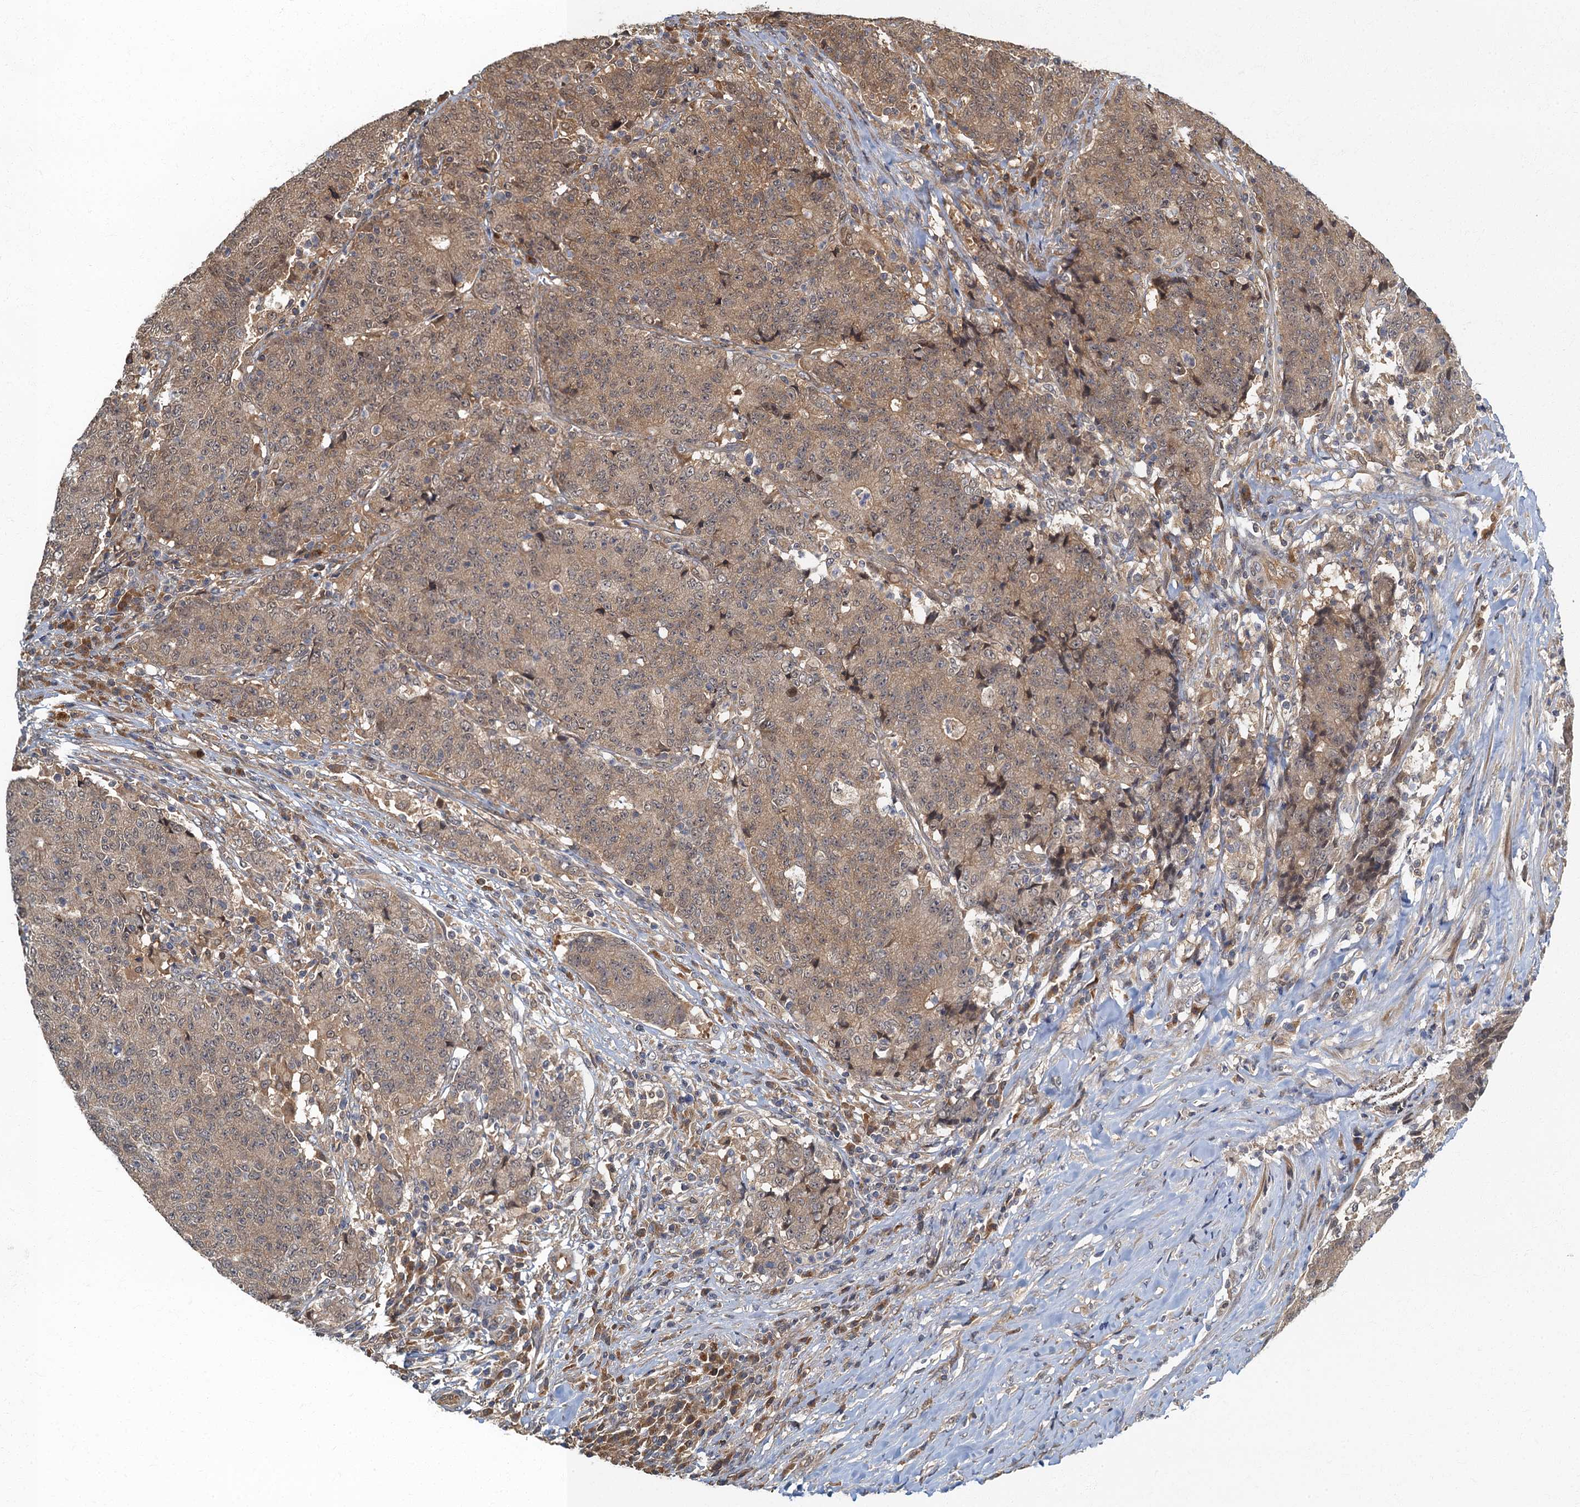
{"staining": {"intensity": "moderate", "quantity": ">75%", "location": "cytoplasmic/membranous"}, "tissue": "colorectal cancer", "cell_type": "Tumor cells", "image_type": "cancer", "snomed": [{"axis": "morphology", "description": "Adenocarcinoma, NOS"}, {"axis": "topography", "description": "Colon"}], "caption": "IHC photomicrograph of colorectal adenocarcinoma stained for a protein (brown), which demonstrates medium levels of moderate cytoplasmic/membranous positivity in about >75% of tumor cells.", "gene": "TBCK", "patient": {"sex": "female", "age": 75}}